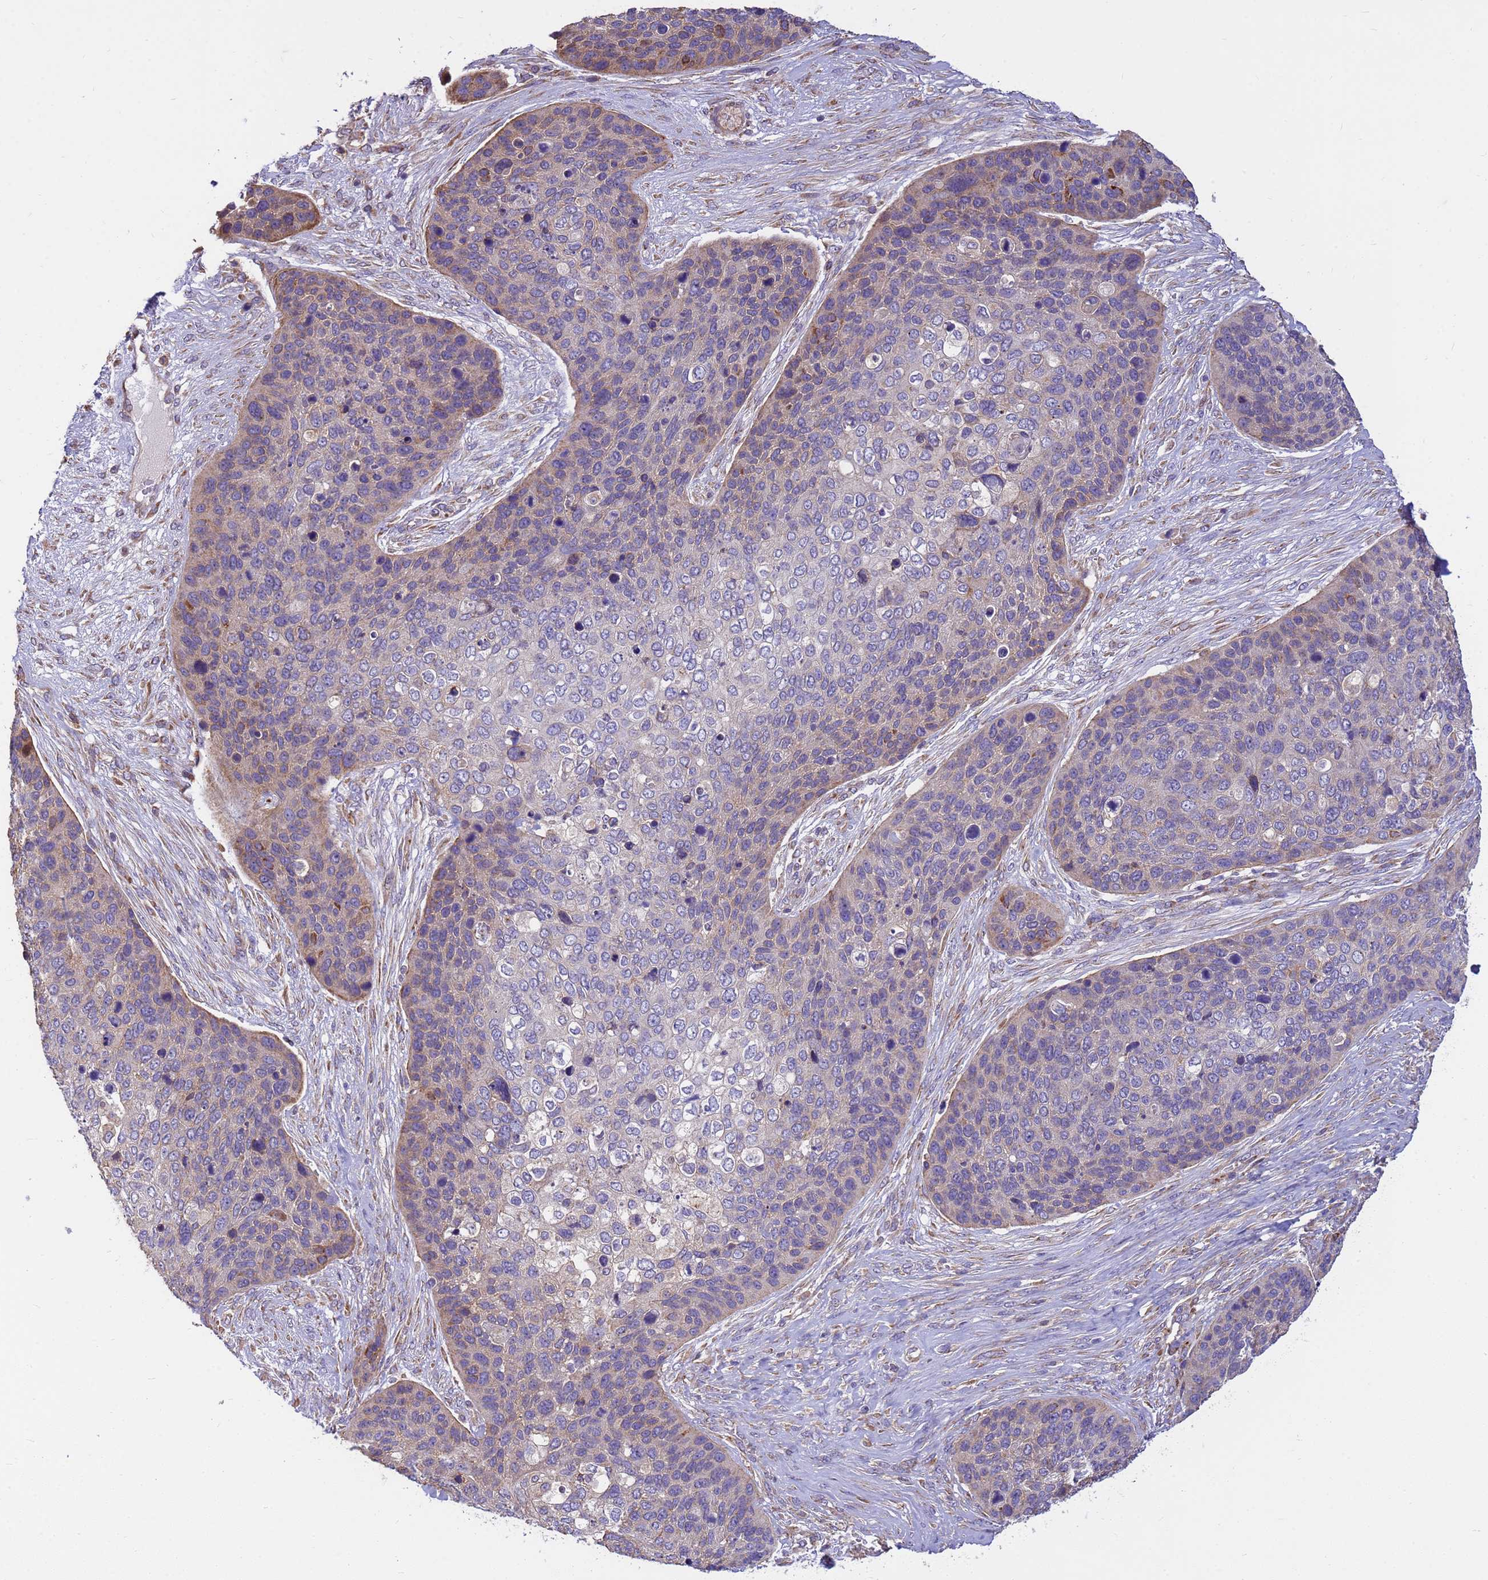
{"staining": {"intensity": "weak", "quantity": "<25%", "location": "cytoplasmic/membranous"}, "tissue": "skin cancer", "cell_type": "Tumor cells", "image_type": "cancer", "snomed": [{"axis": "morphology", "description": "Basal cell carcinoma"}, {"axis": "topography", "description": "Skin"}], "caption": "The micrograph reveals no staining of tumor cells in skin cancer (basal cell carcinoma).", "gene": "THAP5", "patient": {"sex": "female", "age": 74}}